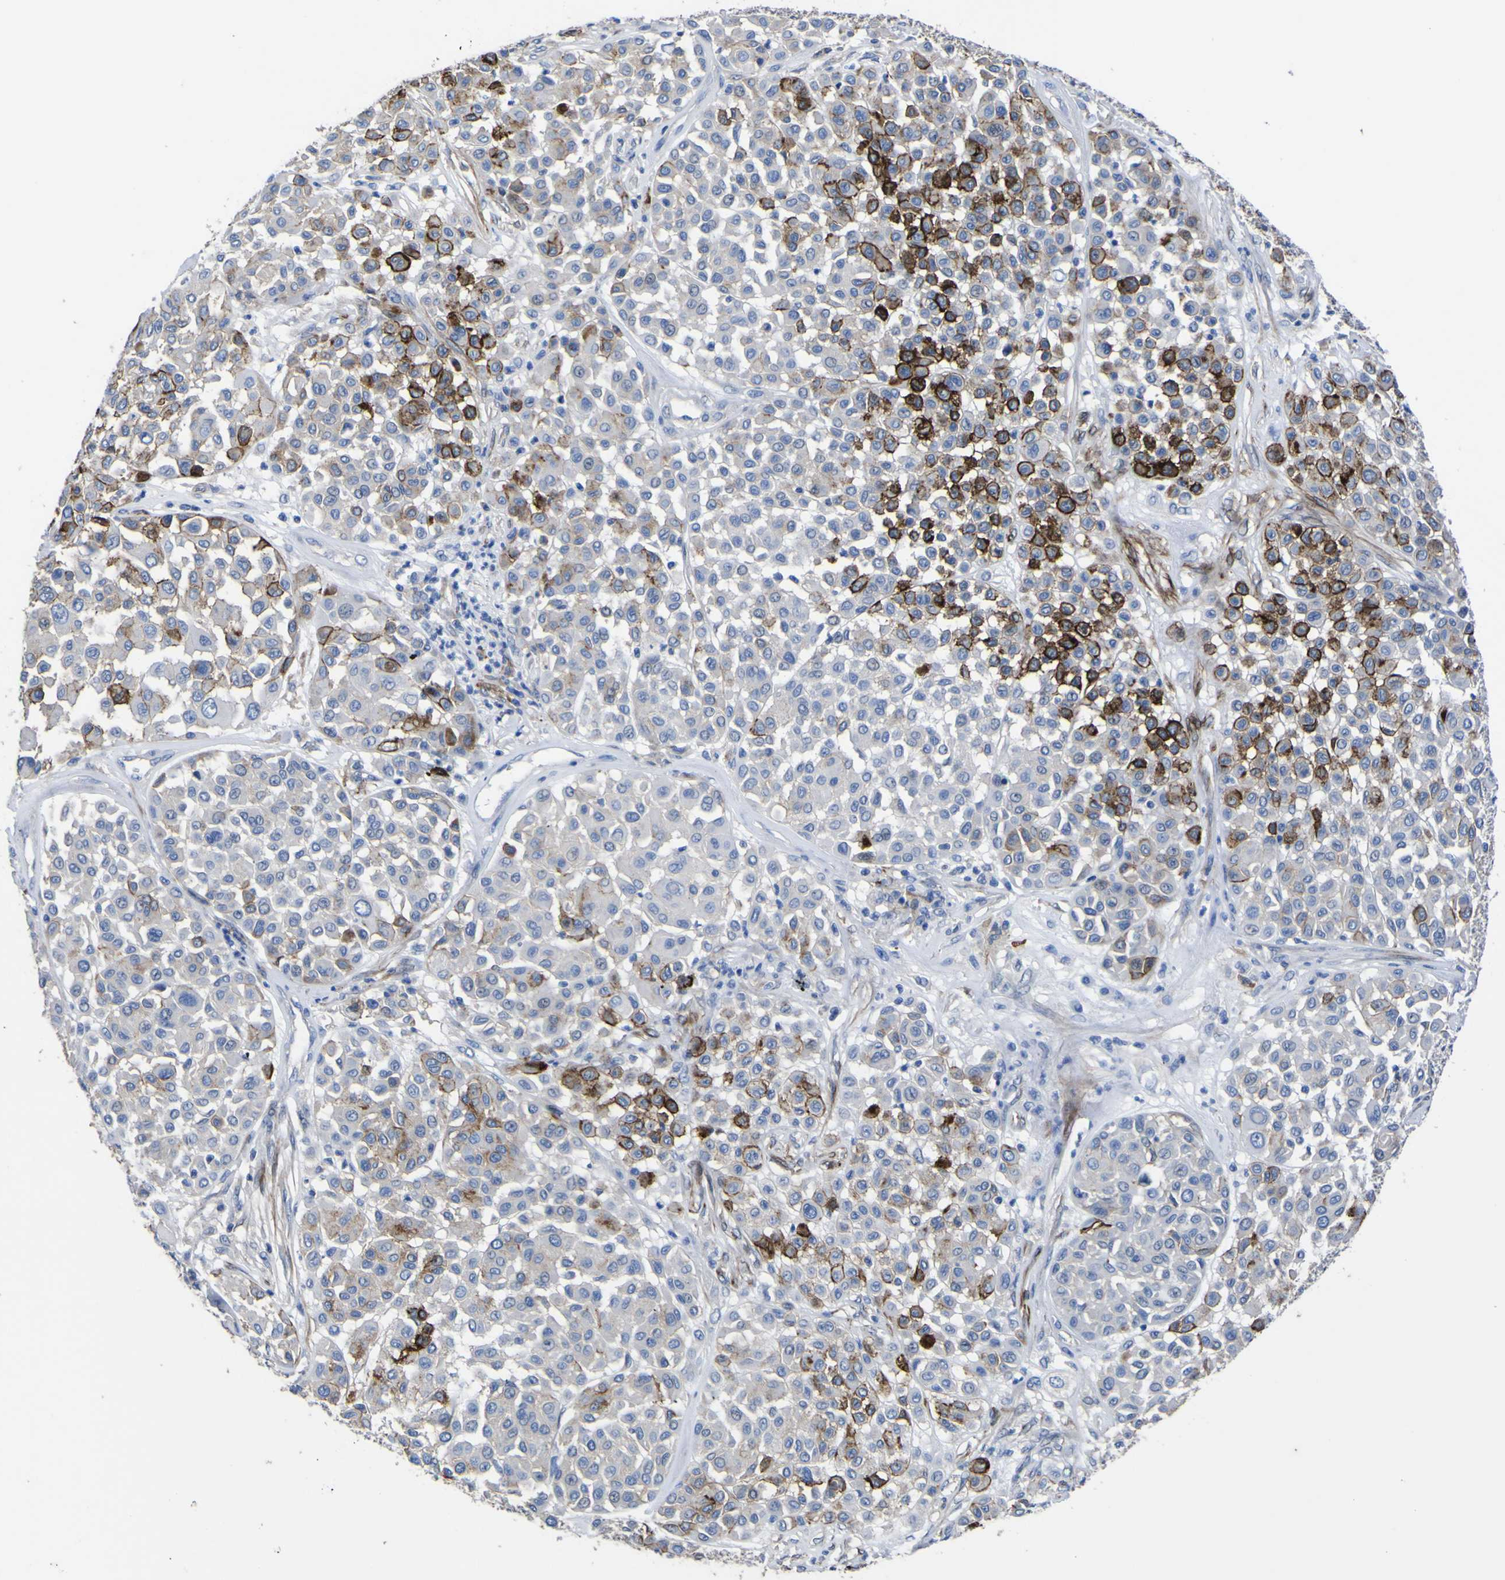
{"staining": {"intensity": "strong", "quantity": "25%-75%", "location": "cytoplasmic/membranous"}, "tissue": "melanoma", "cell_type": "Tumor cells", "image_type": "cancer", "snomed": [{"axis": "morphology", "description": "Malignant melanoma, Metastatic site"}, {"axis": "topography", "description": "Soft tissue"}], "caption": "Melanoma tissue exhibits strong cytoplasmic/membranous staining in approximately 25%-75% of tumor cells, visualized by immunohistochemistry.", "gene": "AGO4", "patient": {"sex": "male", "age": 41}}